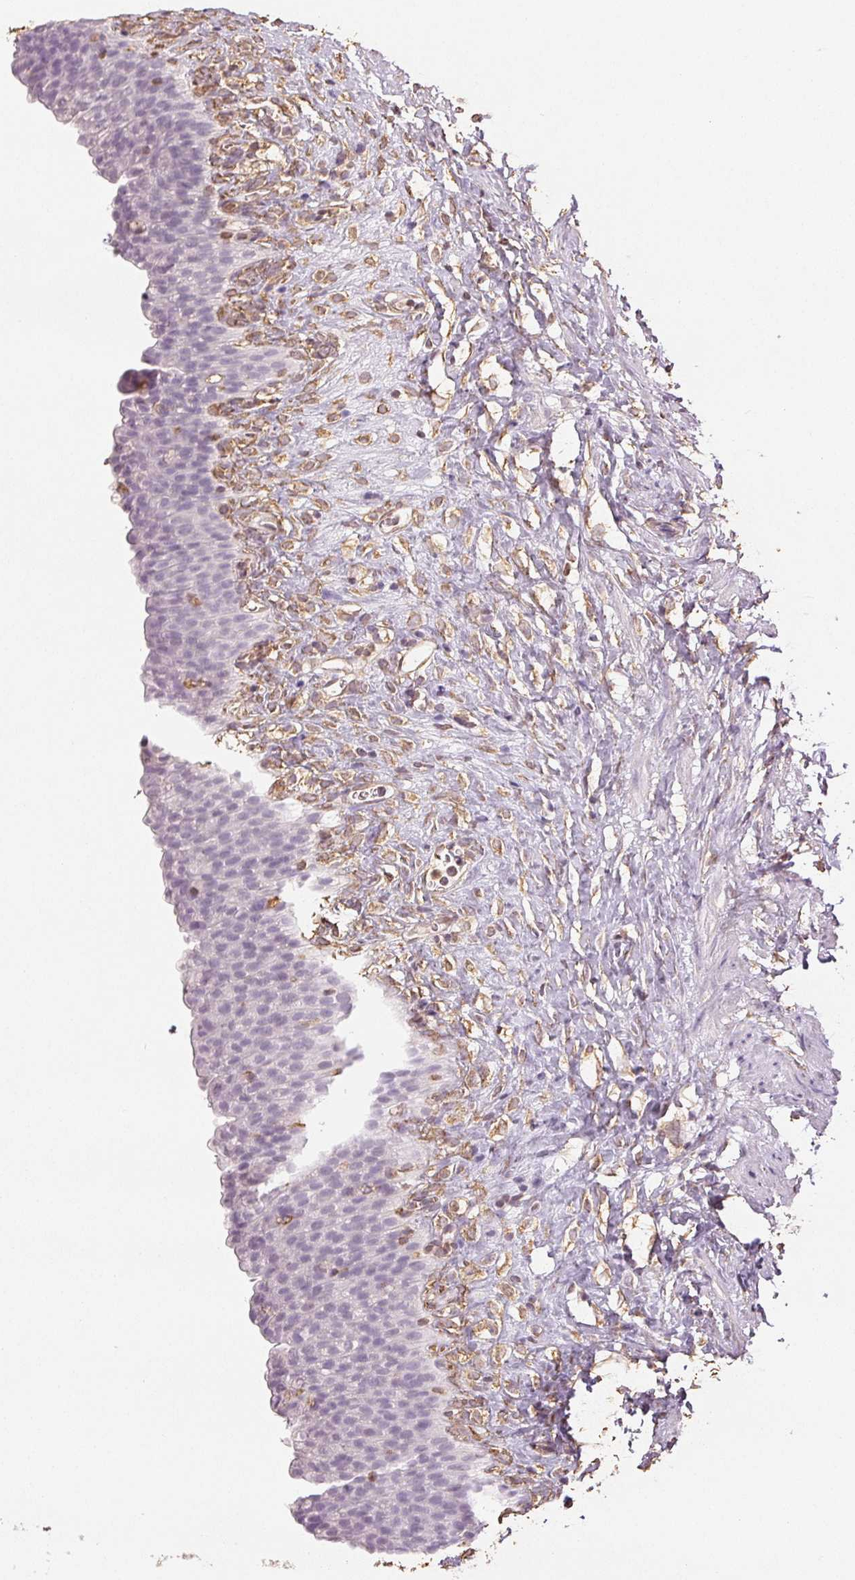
{"staining": {"intensity": "negative", "quantity": "none", "location": "none"}, "tissue": "urinary bladder", "cell_type": "Urothelial cells", "image_type": "normal", "snomed": [{"axis": "morphology", "description": "Normal tissue, NOS"}, {"axis": "topography", "description": "Urinary bladder"}, {"axis": "topography", "description": "Prostate"}], "caption": "Immunohistochemistry histopathology image of benign urinary bladder stained for a protein (brown), which shows no staining in urothelial cells. (DAB immunohistochemistry visualized using brightfield microscopy, high magnification).", "gene": "COL7A1", "patient": {"sex": "male", "age": 76}}